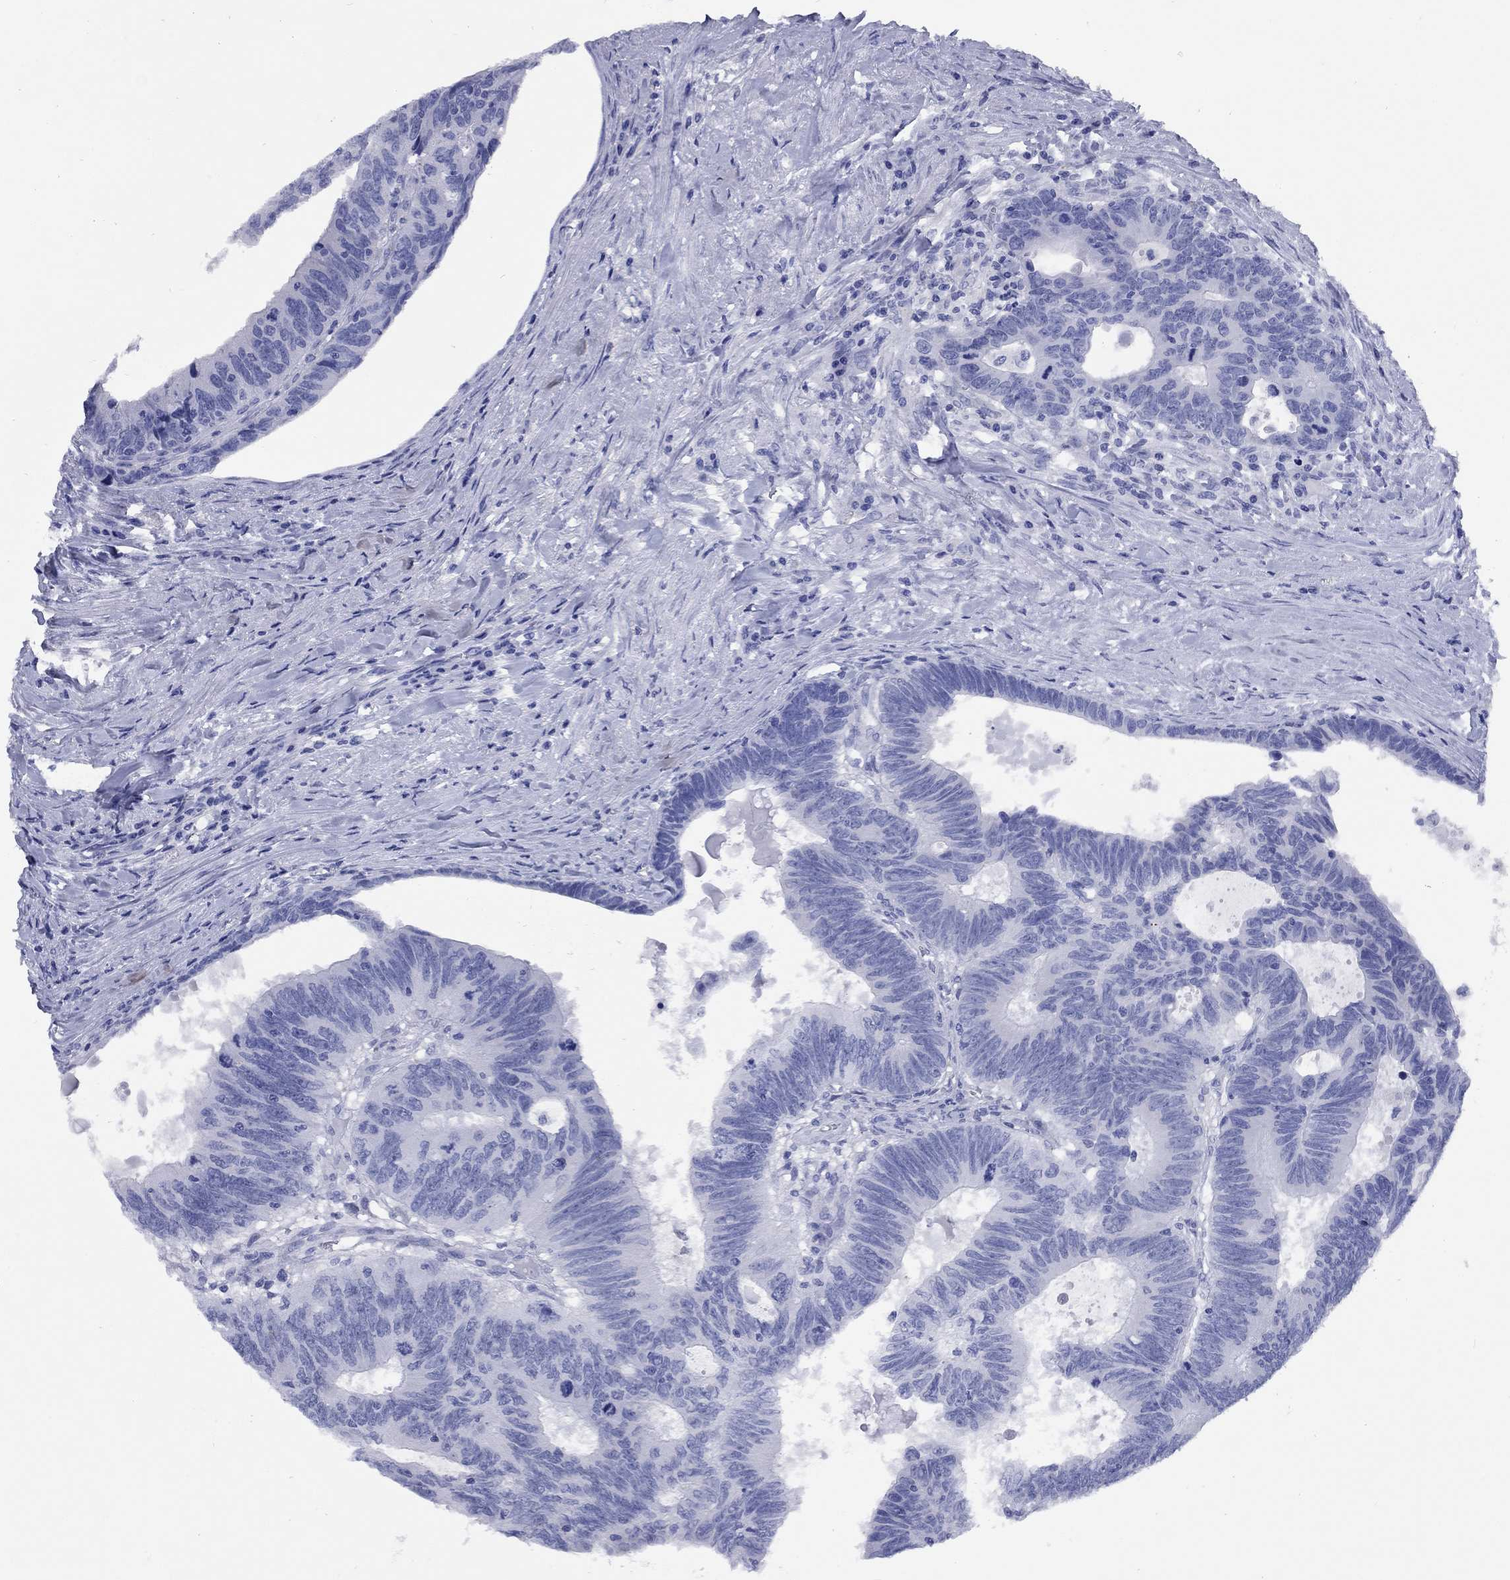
{"staining": {"intensity": "negative", "quantity": "none", "location": "none"}, "tissue": "colorectal cancer", "cell_type": "Tumor cells", "image_type": "cancer", "snomed": [{"axis": "morphology", "description": "Adenocarcinoma, NOS"}, {"axis": "topography", "description": "Colon"}], "caption": "Protein analysis of colorectal cancer (adenocarcinoma) demonstrates no significant expression in tumor cells.", "gene": "CCNA1", "patient": {"sex": "female", "age": 77}}